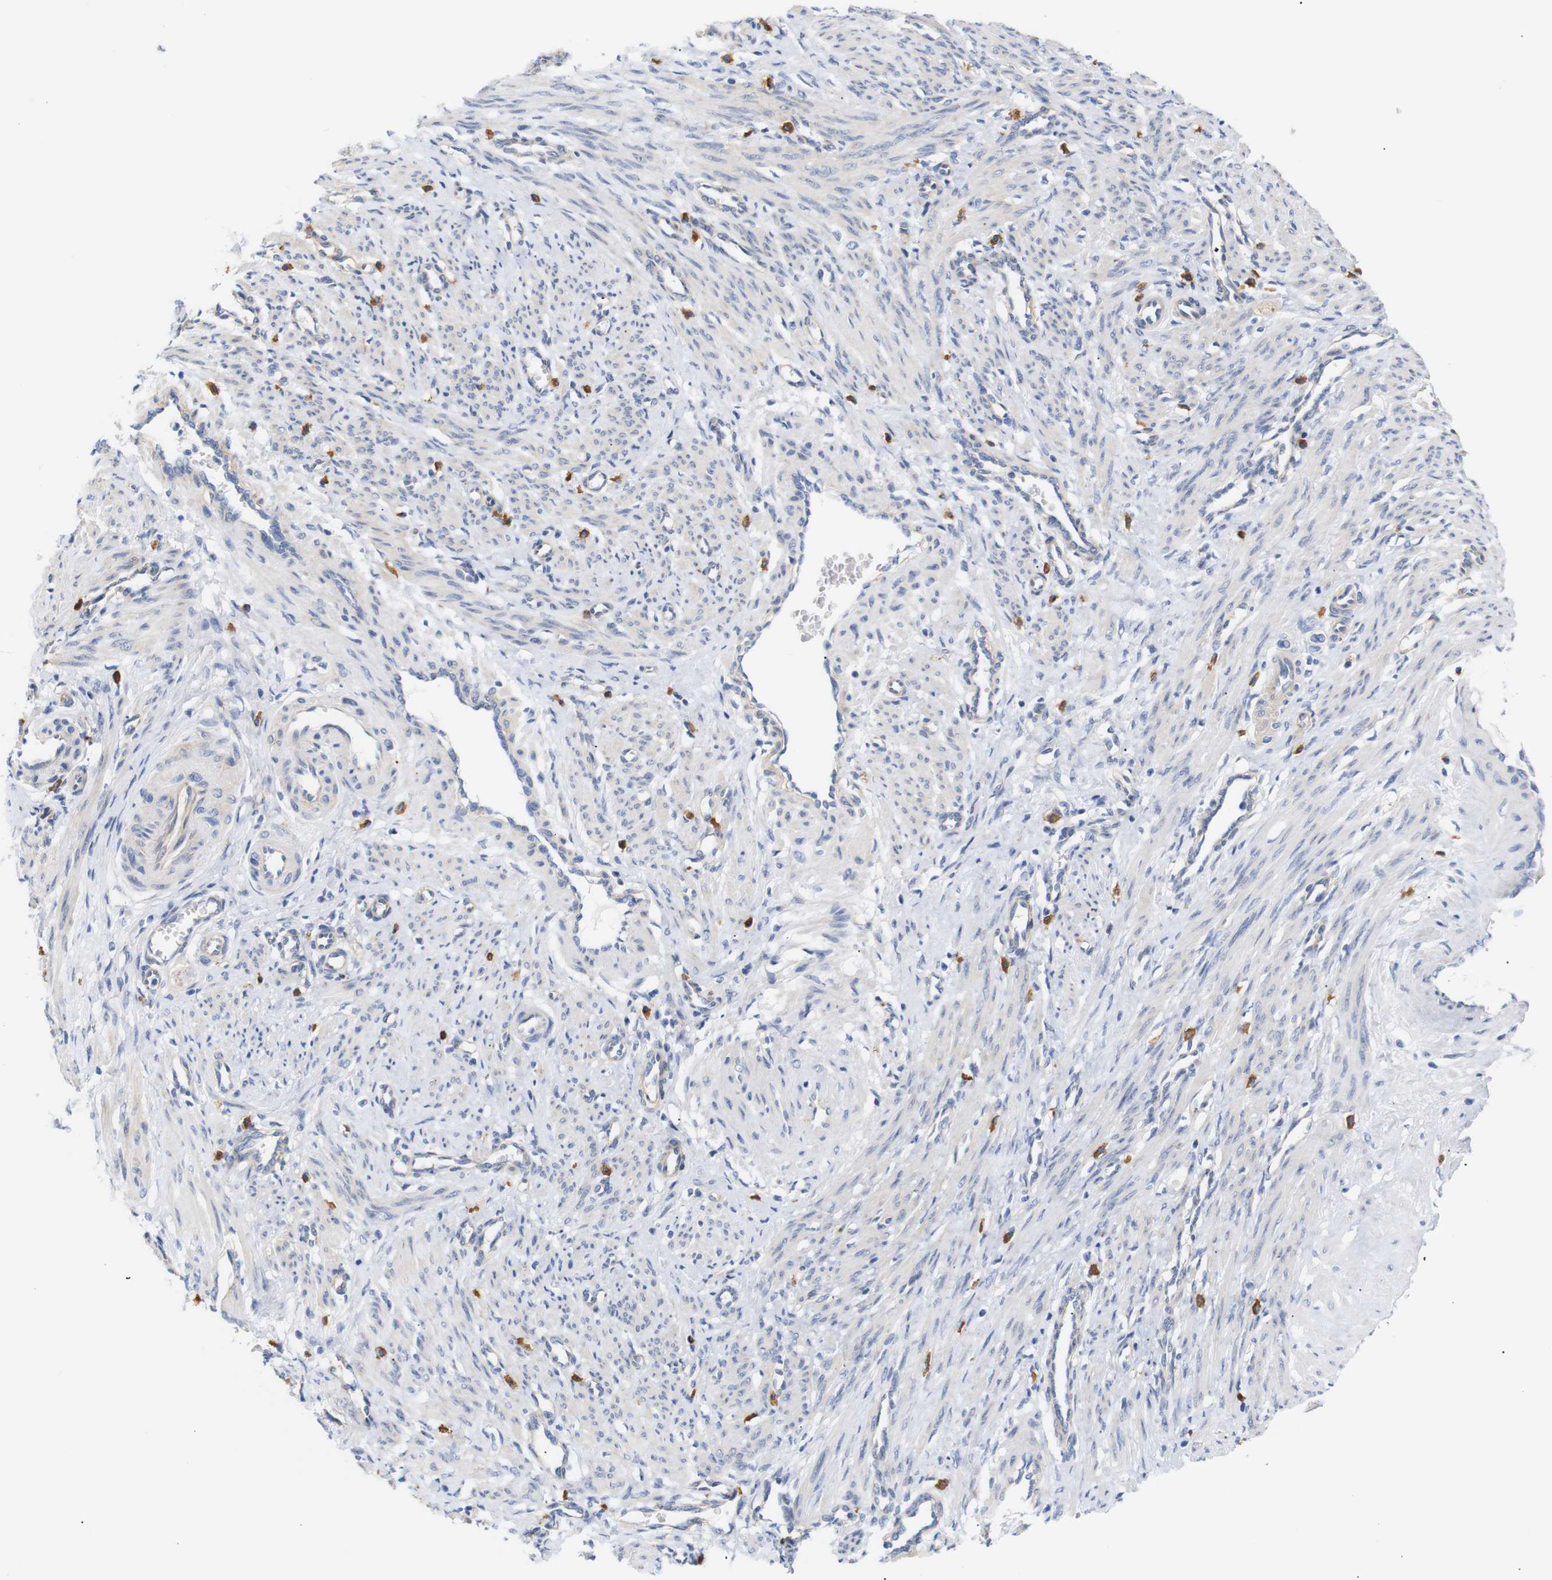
{"staining": {"intensity": "negative", "quantity": "none", "location": "none"}, "tissue": "smooth muscle", "cell_type": "Smooth muscle cells", "image_type": "normal", "snomed": [{"axis": "morphology", "description": "Normal tissue, NOS"}, {"axis": "topography", "description": "Endometrium"}], "caption": "There is no significant staining in smooth muscle cells of smooth muscle. (DAB immunohistochemistry visualized using brightfield microscopy, high magnification).", "gene": "STMN3", "patient": {"sex": "female", "age": 33}}